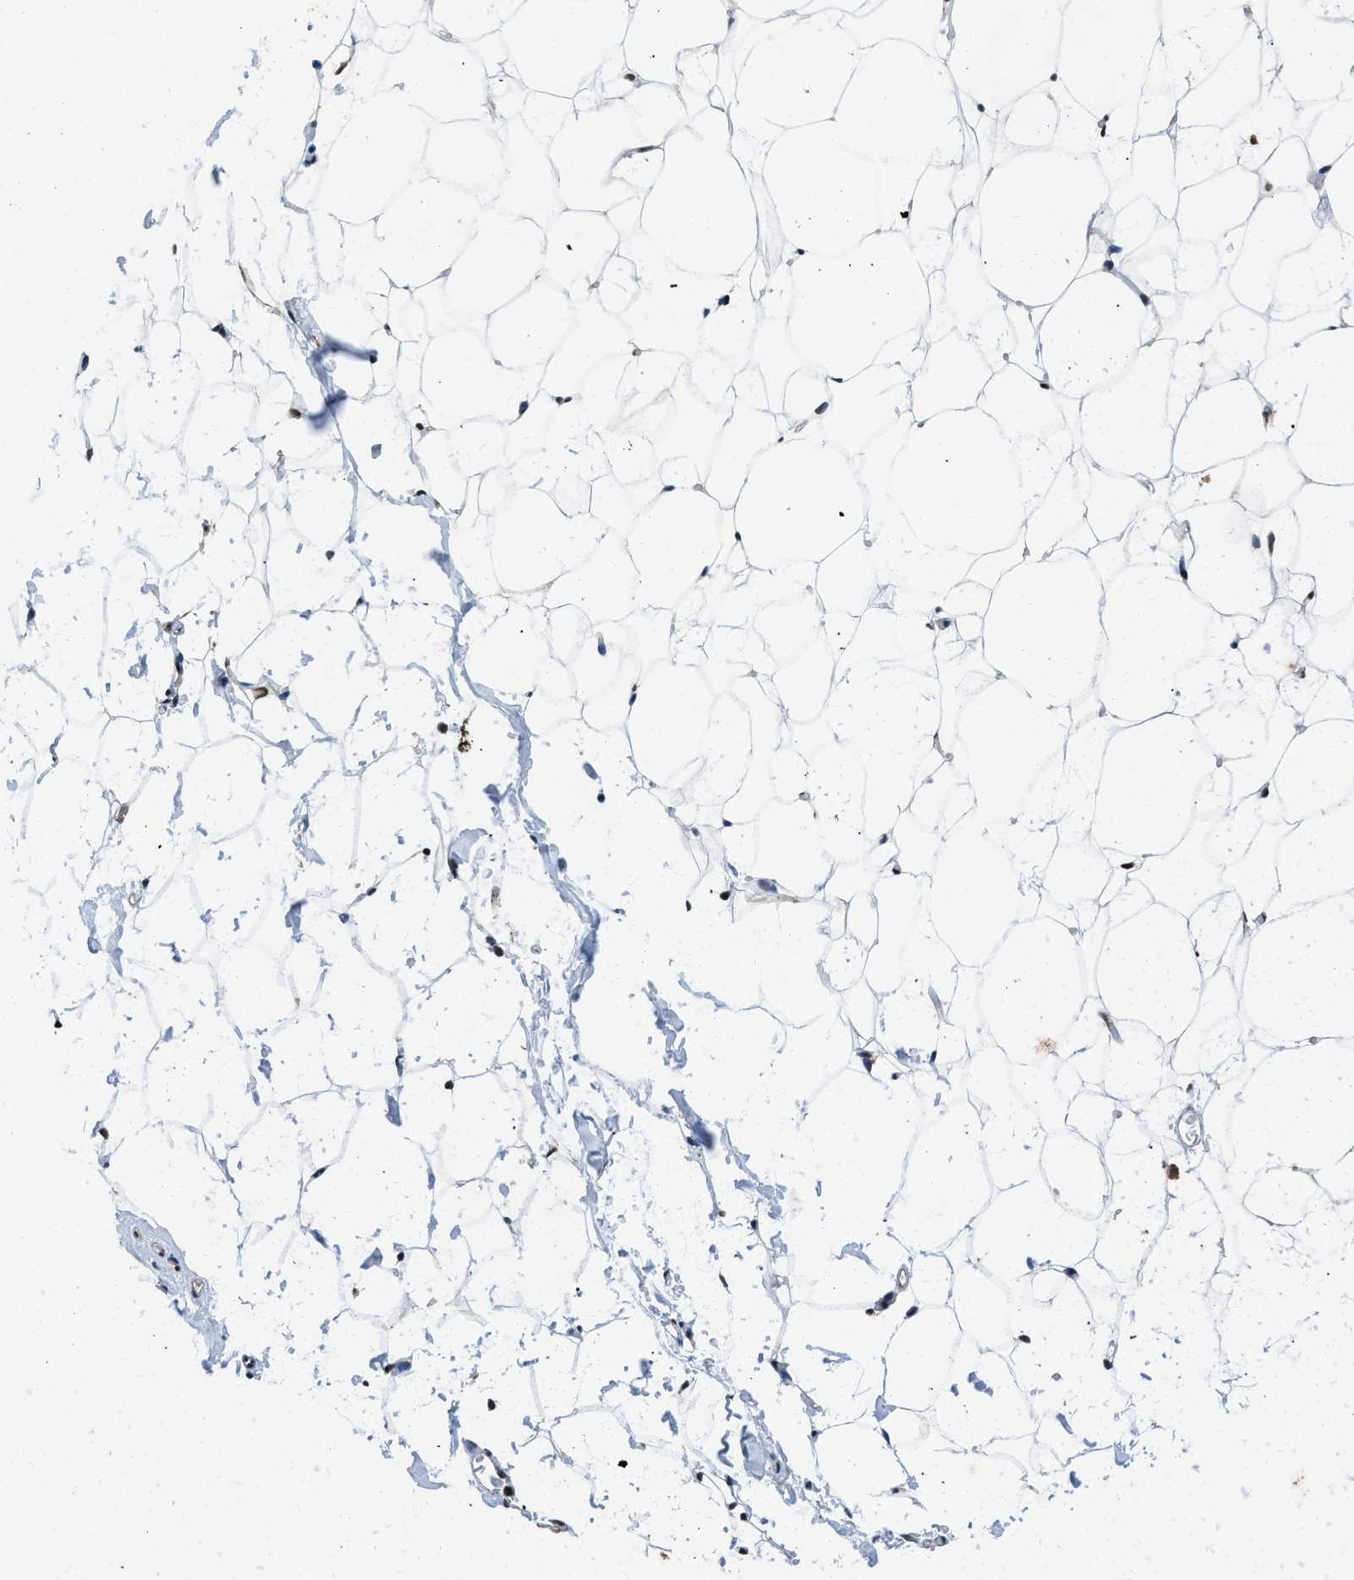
{"staining": {"intensity": "moderate", "quantity": "25%-75%", "location": "nuclear"}, "tissue": "adipose tissue", "cell_type": "Adipocytes", "image_type": "normal", "snomed": [{"axis": "morphology", "description": "Normal tissue, NOS"}, {"axis": "topography", "description": "Breast"}, {"axis": "topography", "description": "Soft tissue"}], "caption": "Protein staining shows moderate nuclear positivity in approximately 25%-75% of adipocytes in unremarkable adipose tissue.", "gene": "SAFB", "patient": {"sex": "female", "age": 75}}